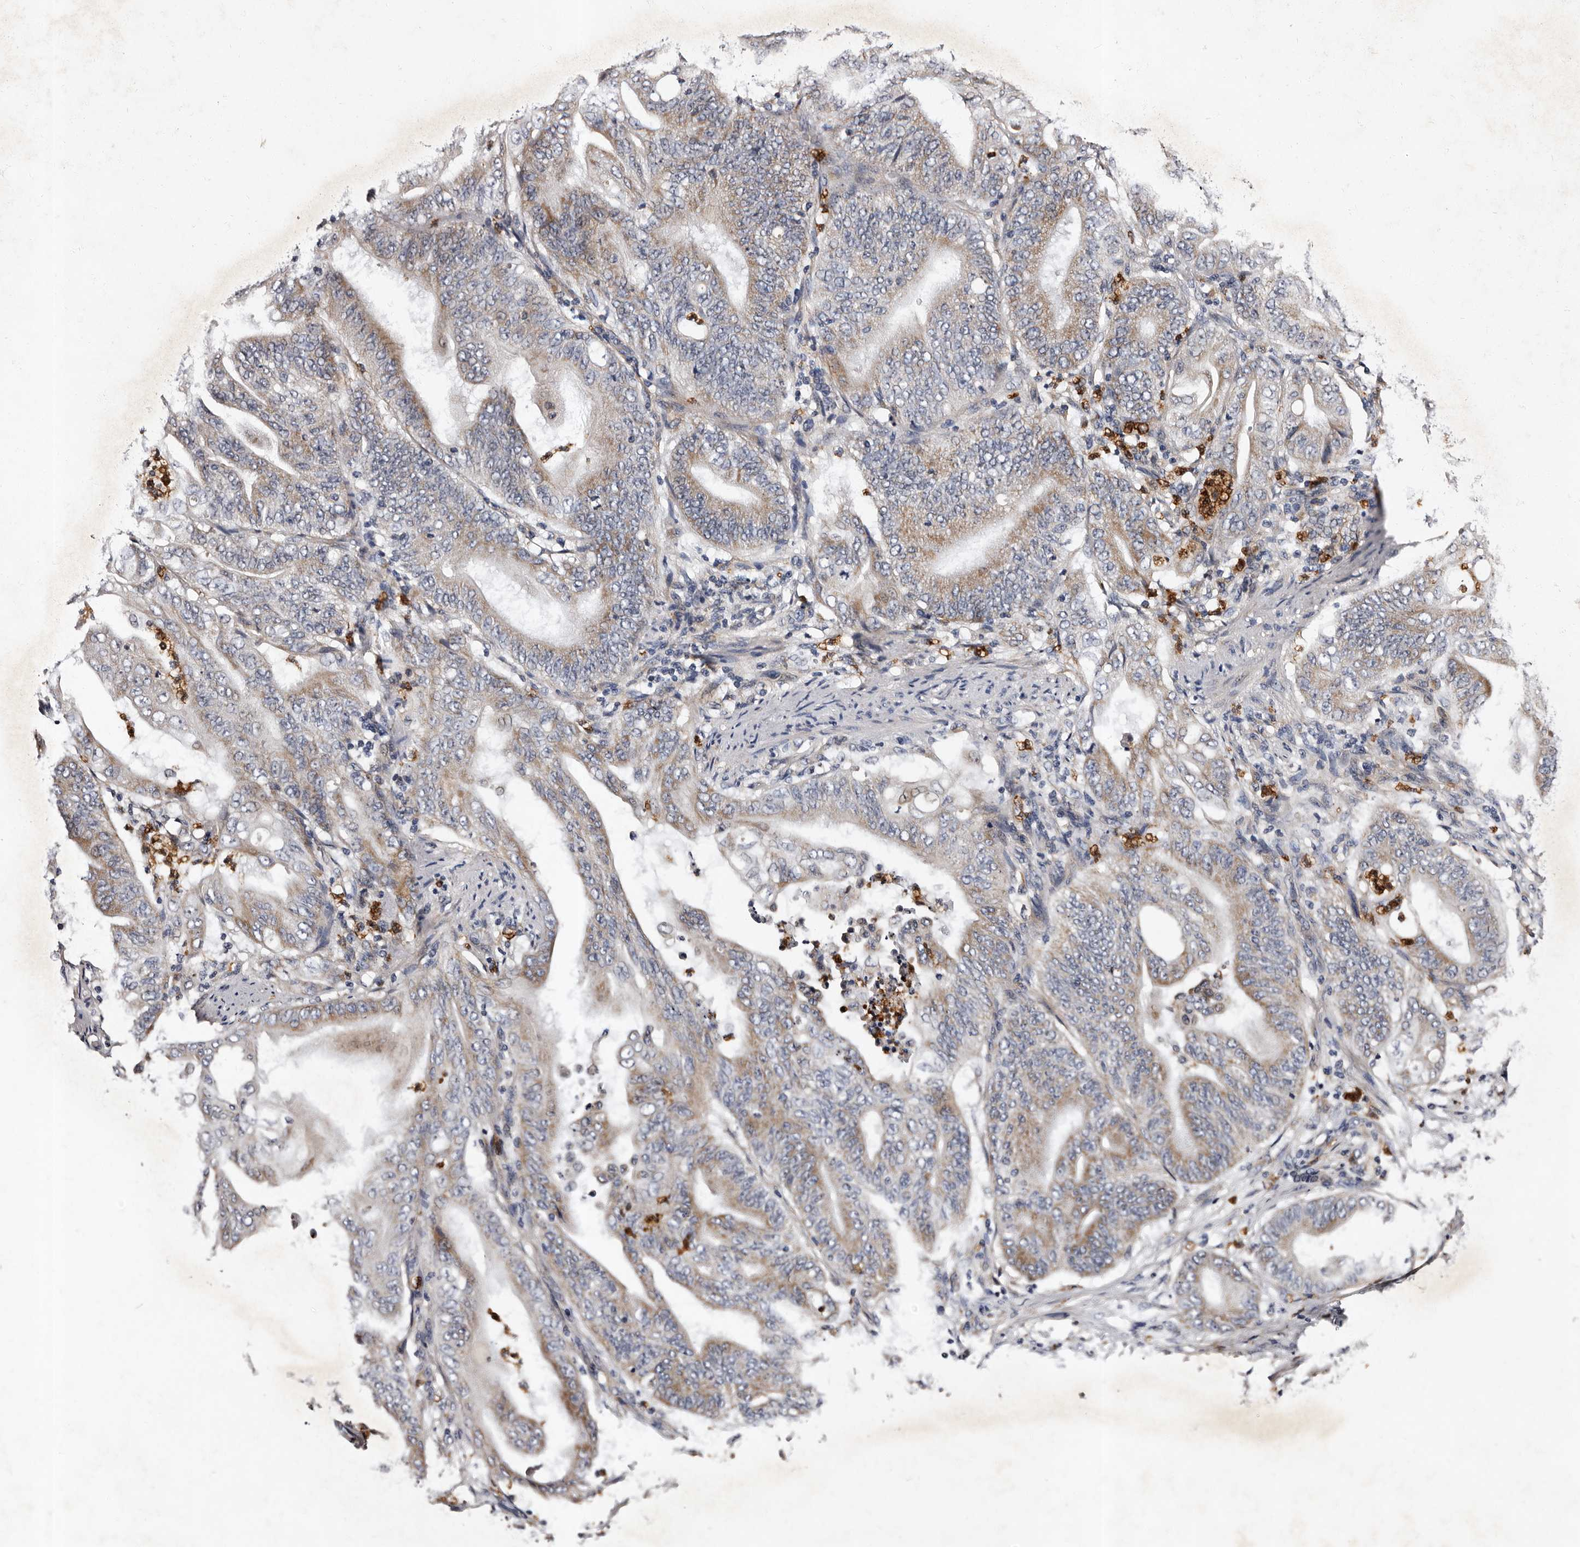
{"staining": {"intensity": "weak", "quantity": ">75%", "location": "cytoplasmic/membranous"}, "tissue": "stomach cancer", "cell_type": "Tumor cells", "image_type": "cancer", "snomed": [{"axis": "morphology", "description": "Adenocarcinoma, NOS"}, {"axis": "topography", "description": "Stomach"}], "caption": "Immunohistochemical staining of human stomach adenocarcinoma demonstrates weak cytoplasmic/membranous protein expression in about >75% of tumor cells. (brown staining indicates protein expression, while blue staining denotes nuclei).", "gene": "ADCK5", "patient": {"sex": "female", "age": 73}}